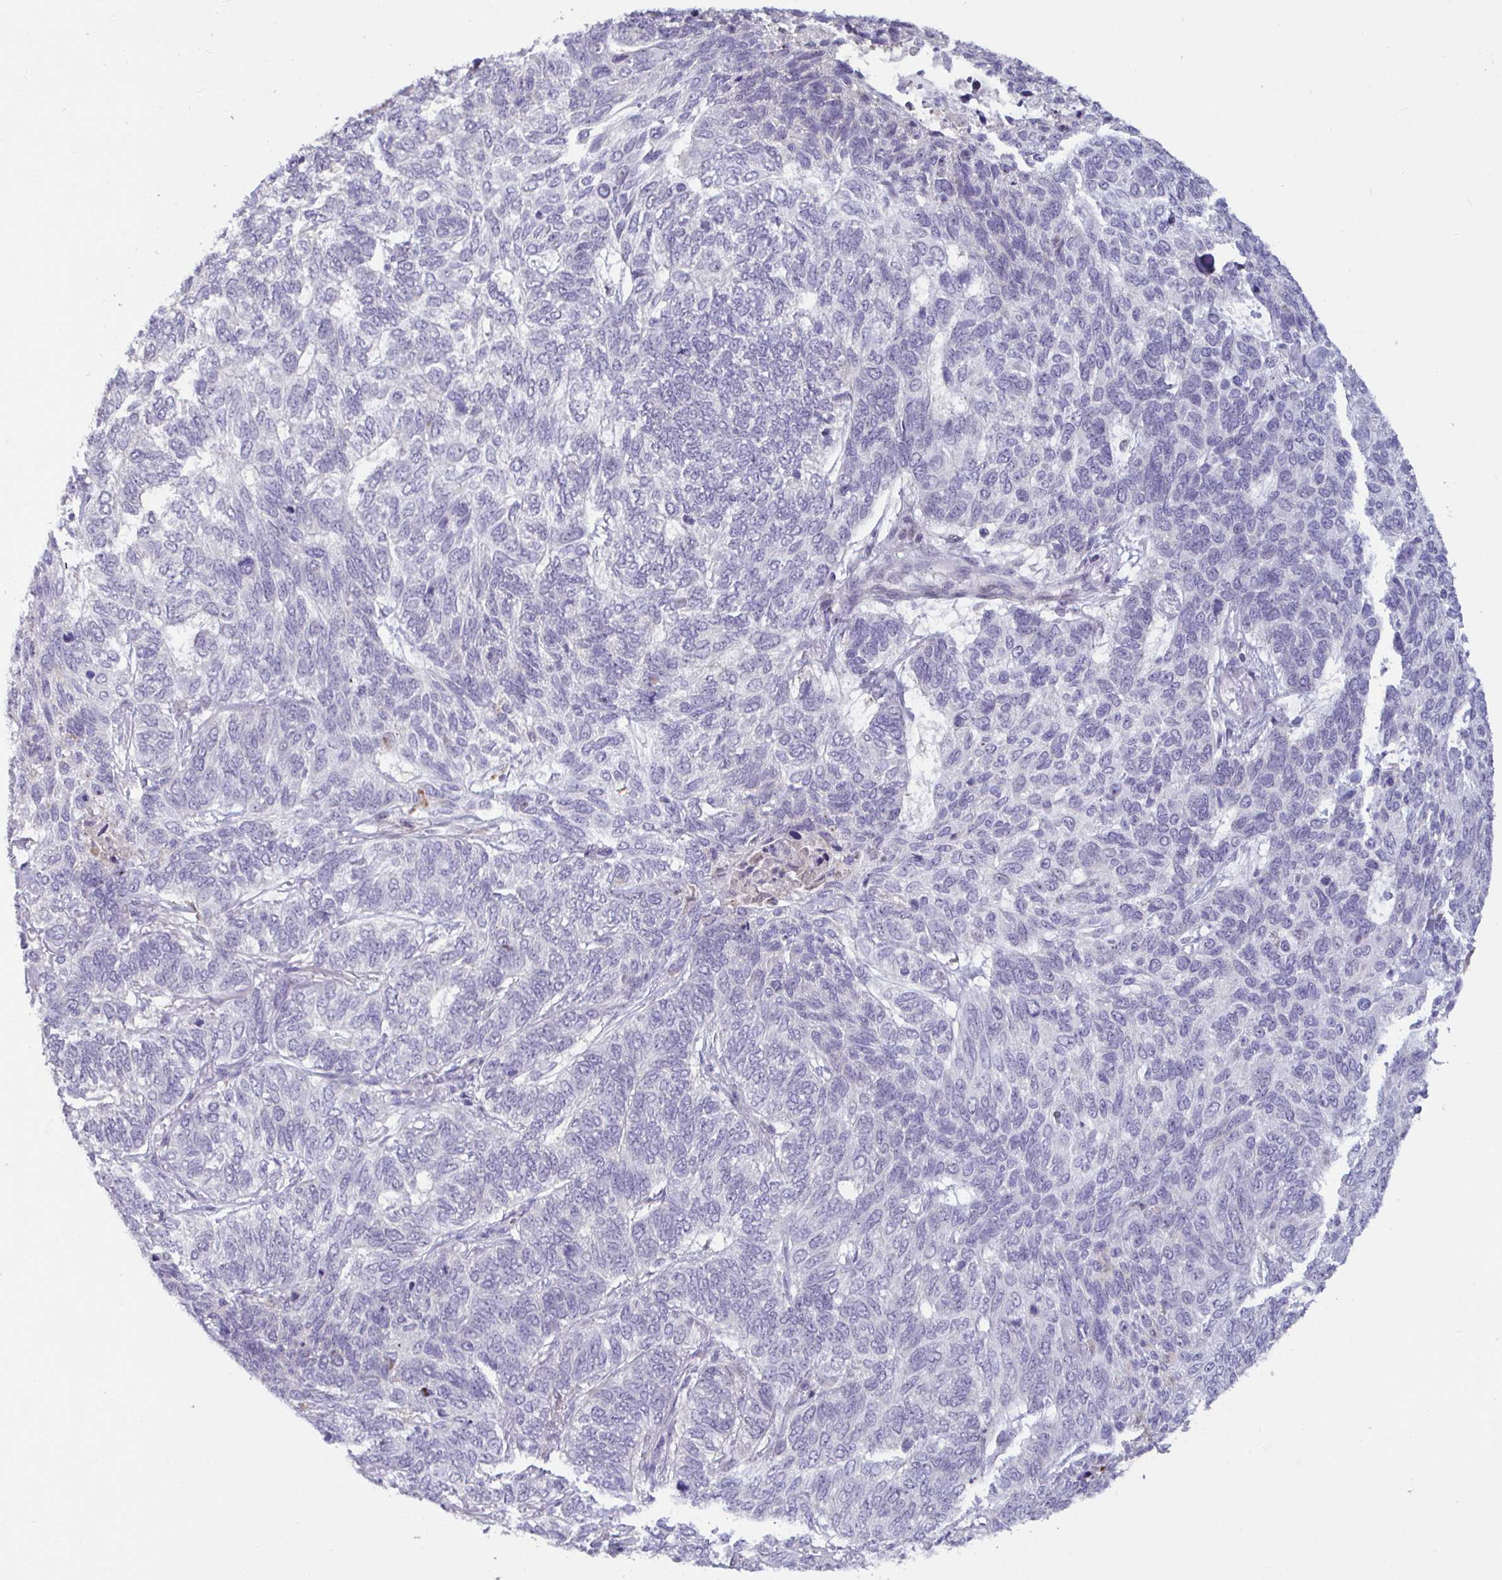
{"staining": {"intensity": "negative", "quantity": "none", "location": "none"}, "tissue": "skin cancer", "cell_type": "Tumor cells", "image_type": "cancer", "snomed": [{"axis": "morphology", "description": "Basal cell carcinoma"}, {"axis": "topography", "description": "Skin"}], "caption": "Immunohistochemical staining of human skin basal cell carcinoma displays no significant positivity in tumor cells.", "gene": "GSTM1", "patient": {"sex": "female", "age": 65}}